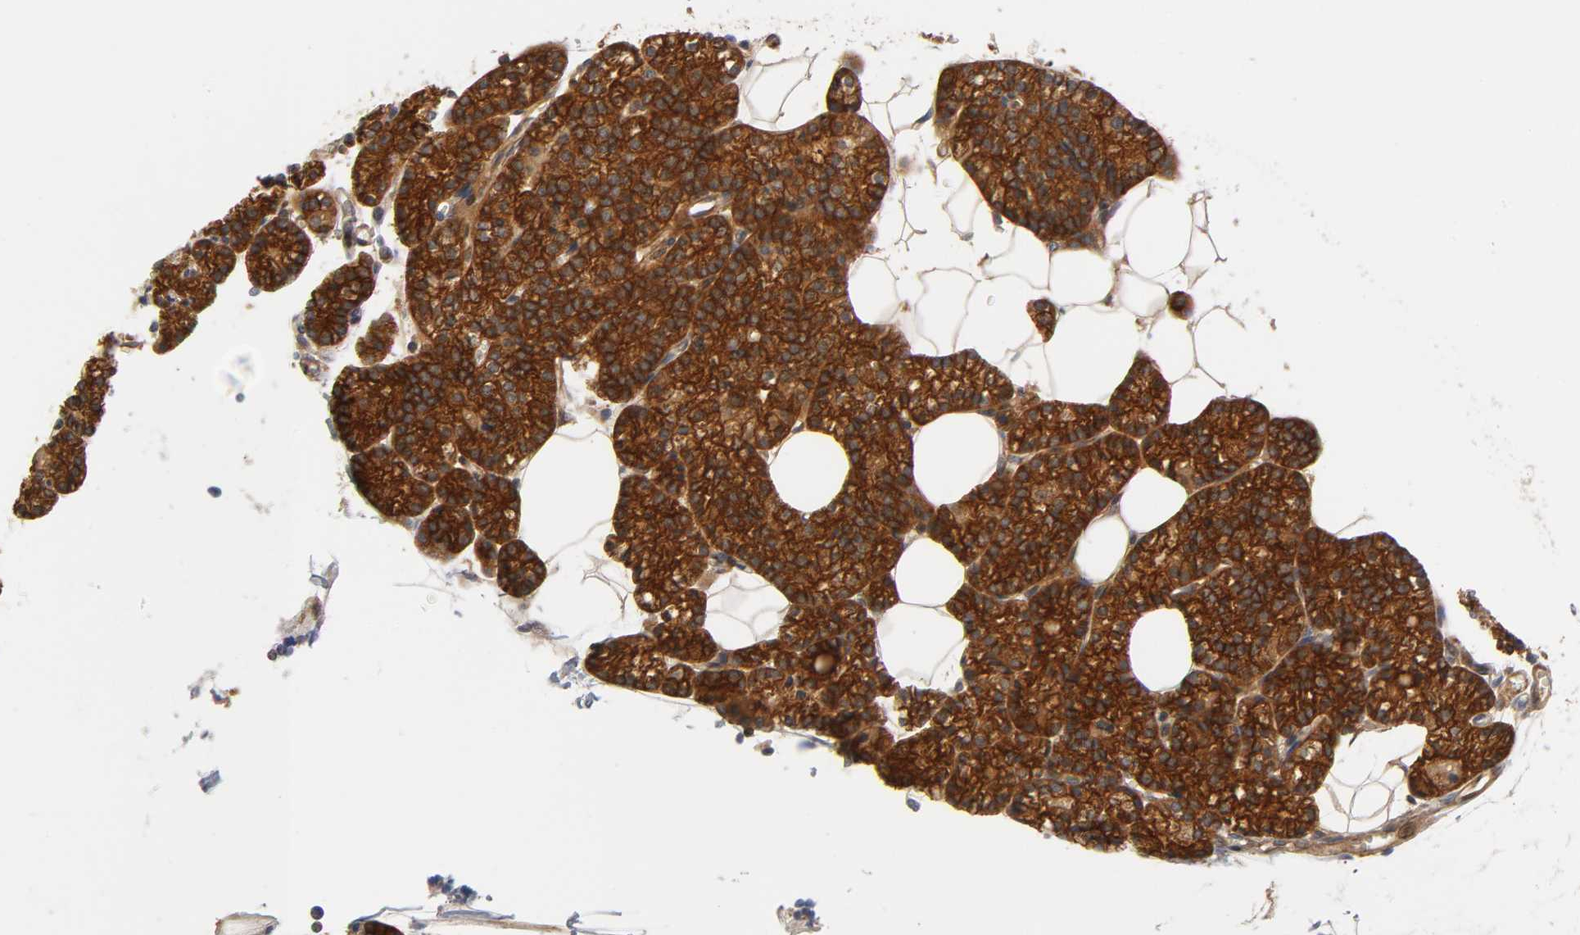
{"staining": {"intensity": "strong", "quantity": ">75%", "location": "cytoplasmic/membranous,nuclear"}, "tissue": "parathyroid gland", "cell_type": "Glandular cells", "image_type": "normal", "snomed": [{"axis": "morphology", "description": "Normal tissue, NOS"}, {"axis": "topography", "description": "Parathyroid gland"}], "caption": "High-power microscopy captured an IHC micrograph of unremarkable parathyroid gland, revealing strong cytoplasmic/membranous,nuclear staining in about >75% of glandular cells. Using DAB (brown) and hematoxylin (blue) stains, captured at high magnification using brightfield microscopy.", "gene": "PRKAB1", "patient": {"sex": "female", "age": 60}}